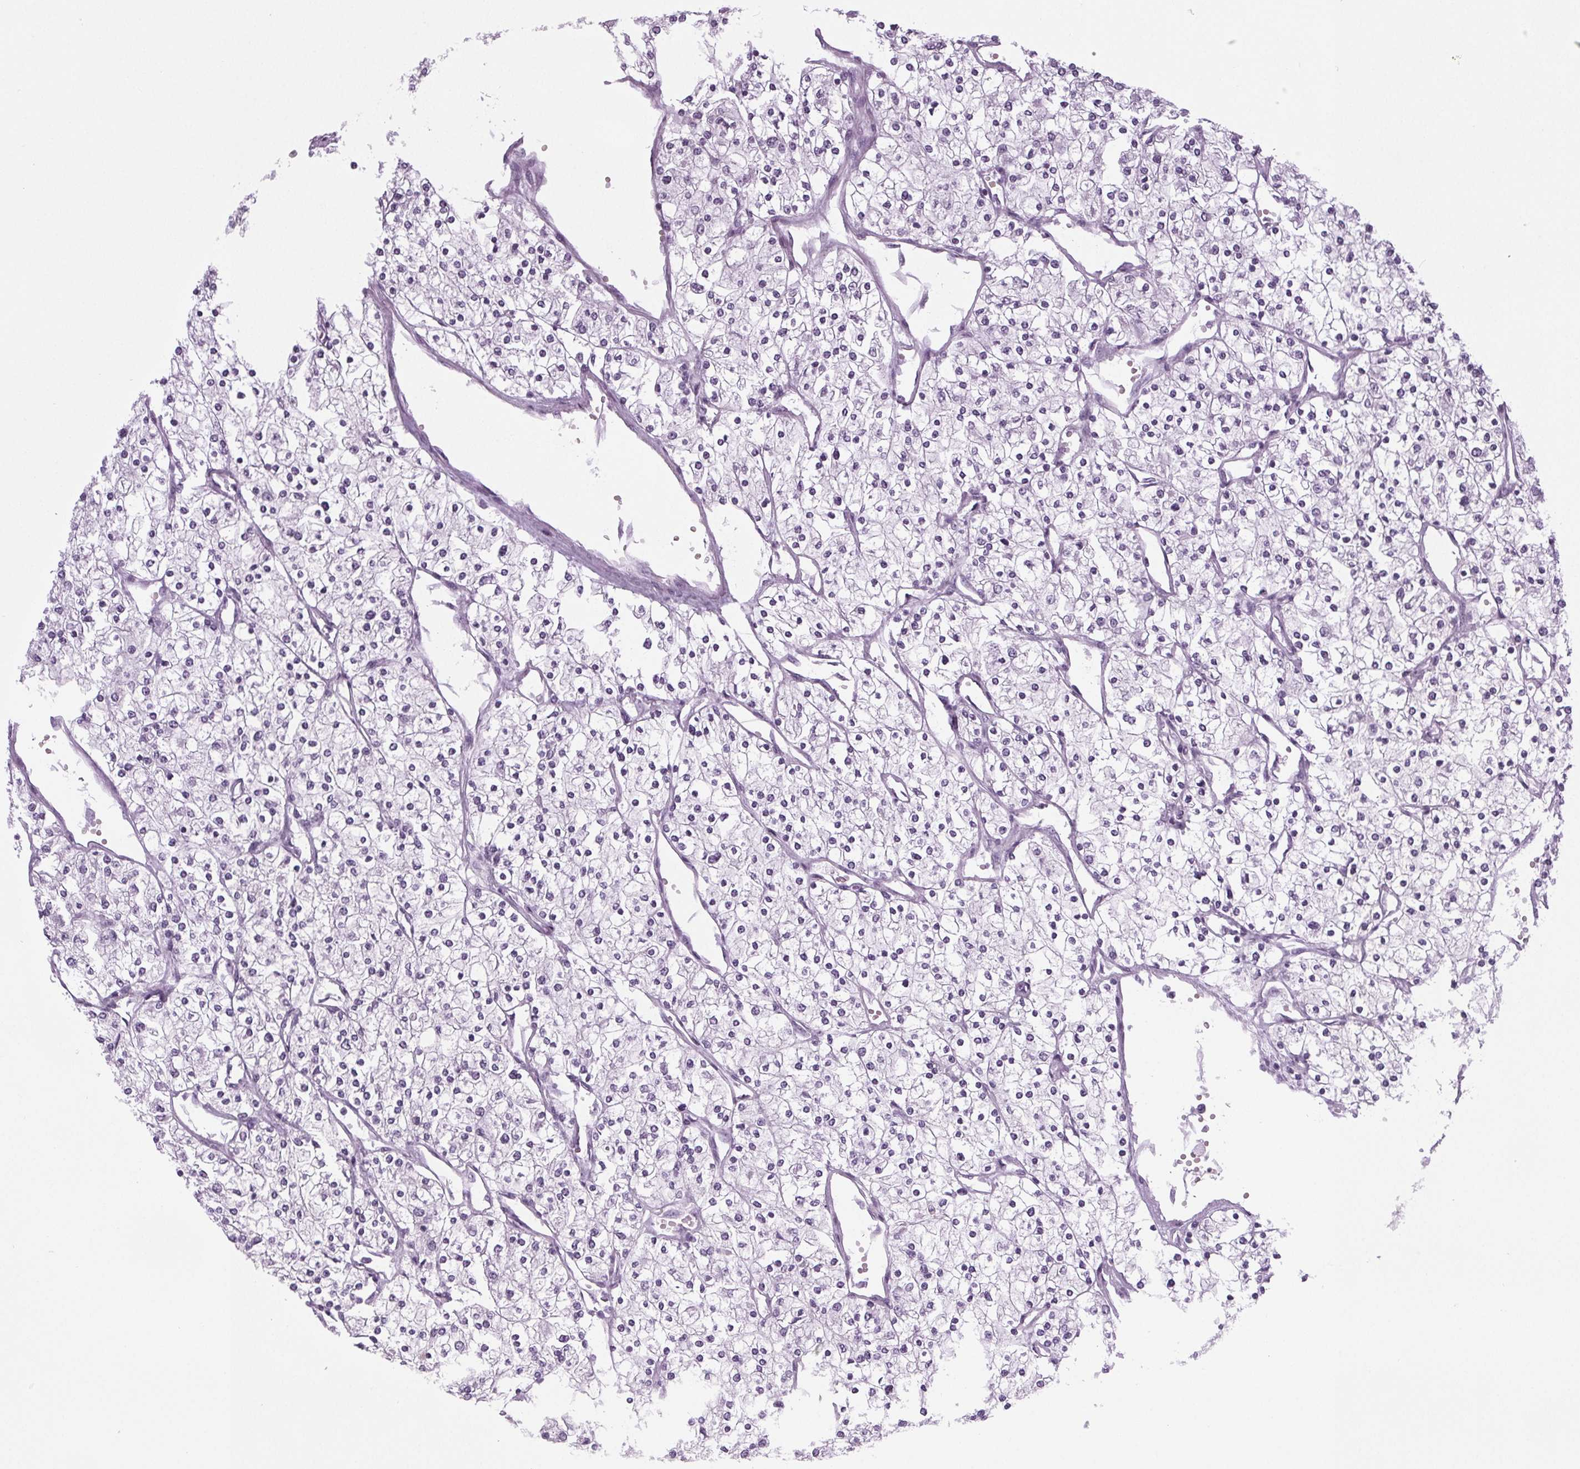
{"staining": {"intensity": "negative", "quantity": "none", "location": "none"}, "tissue": "renal cancer", "cell_type": "Tumor cells", "image_type": "cancer", "snomed": [{"axis": "morphology", "description": "Adenocarcinoma, NOS"}, {"axis": "topography", "description": "Kidney"}], "caption": "The image shows no significant expression in tumor cells of renal adenocarcinoma.", "gene": "IGF2BP1", "patient": {"sex": "male", "age": 80}}